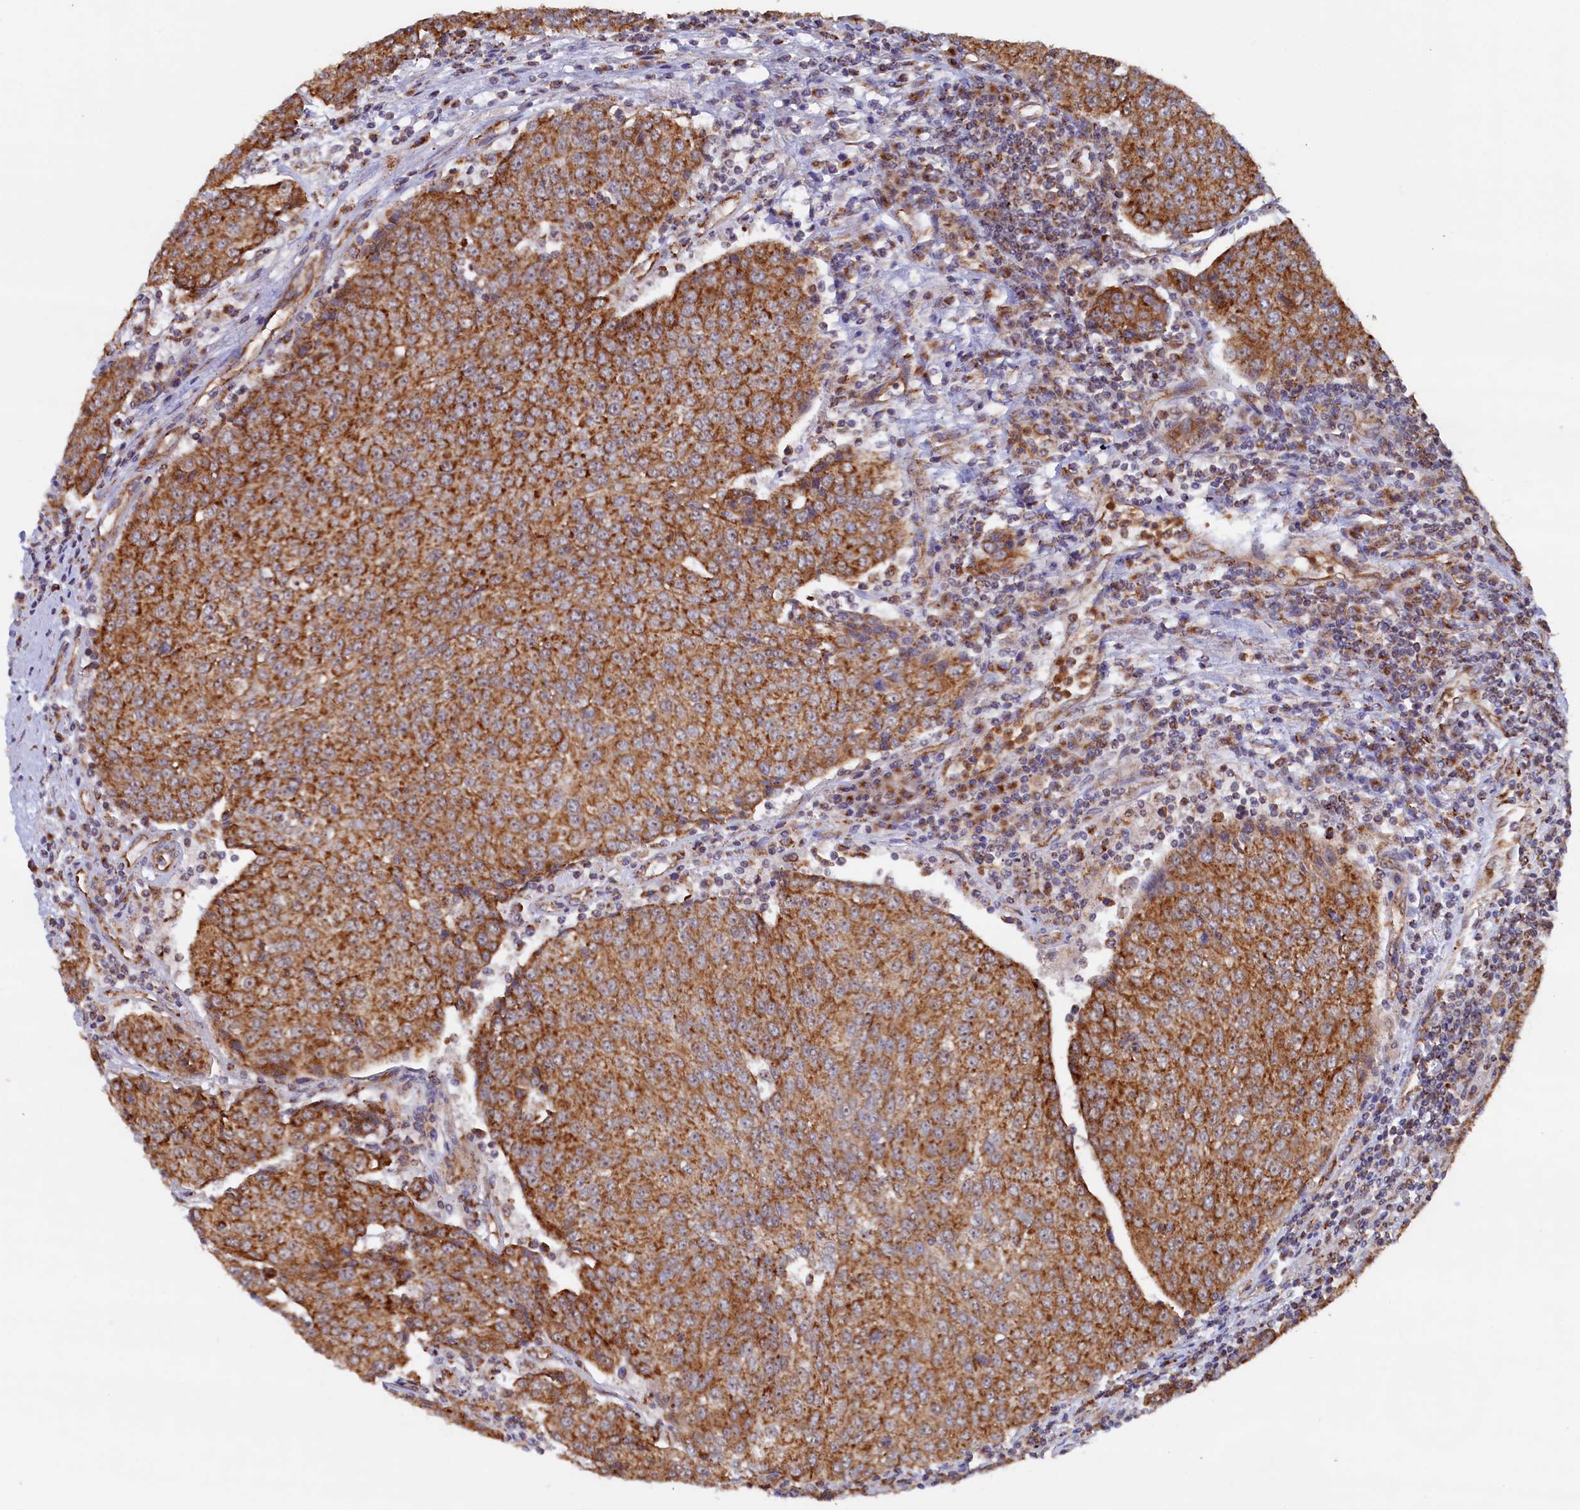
{"staining": {"intensity": "moderate", "quantity": ">75%", "location": "cytoplasmic/membranous"}, "tissue": "urothelial cancer", "cell_type": "Tumor cells", "image_type": "cancer", "snomed": [{"axis": "morphology", "description": "Urothelial carcinoma, High grade"}, {"axis": "topography", "description": "Urinary bladder"}], "caption": "Moderate cytoplasmic/membranous positivity is identified in about >75% of tumor cells in high-grade urothelial carcinoma.", "gene": "UBE3B", "patient": {"sex": "female", "age": 85}}